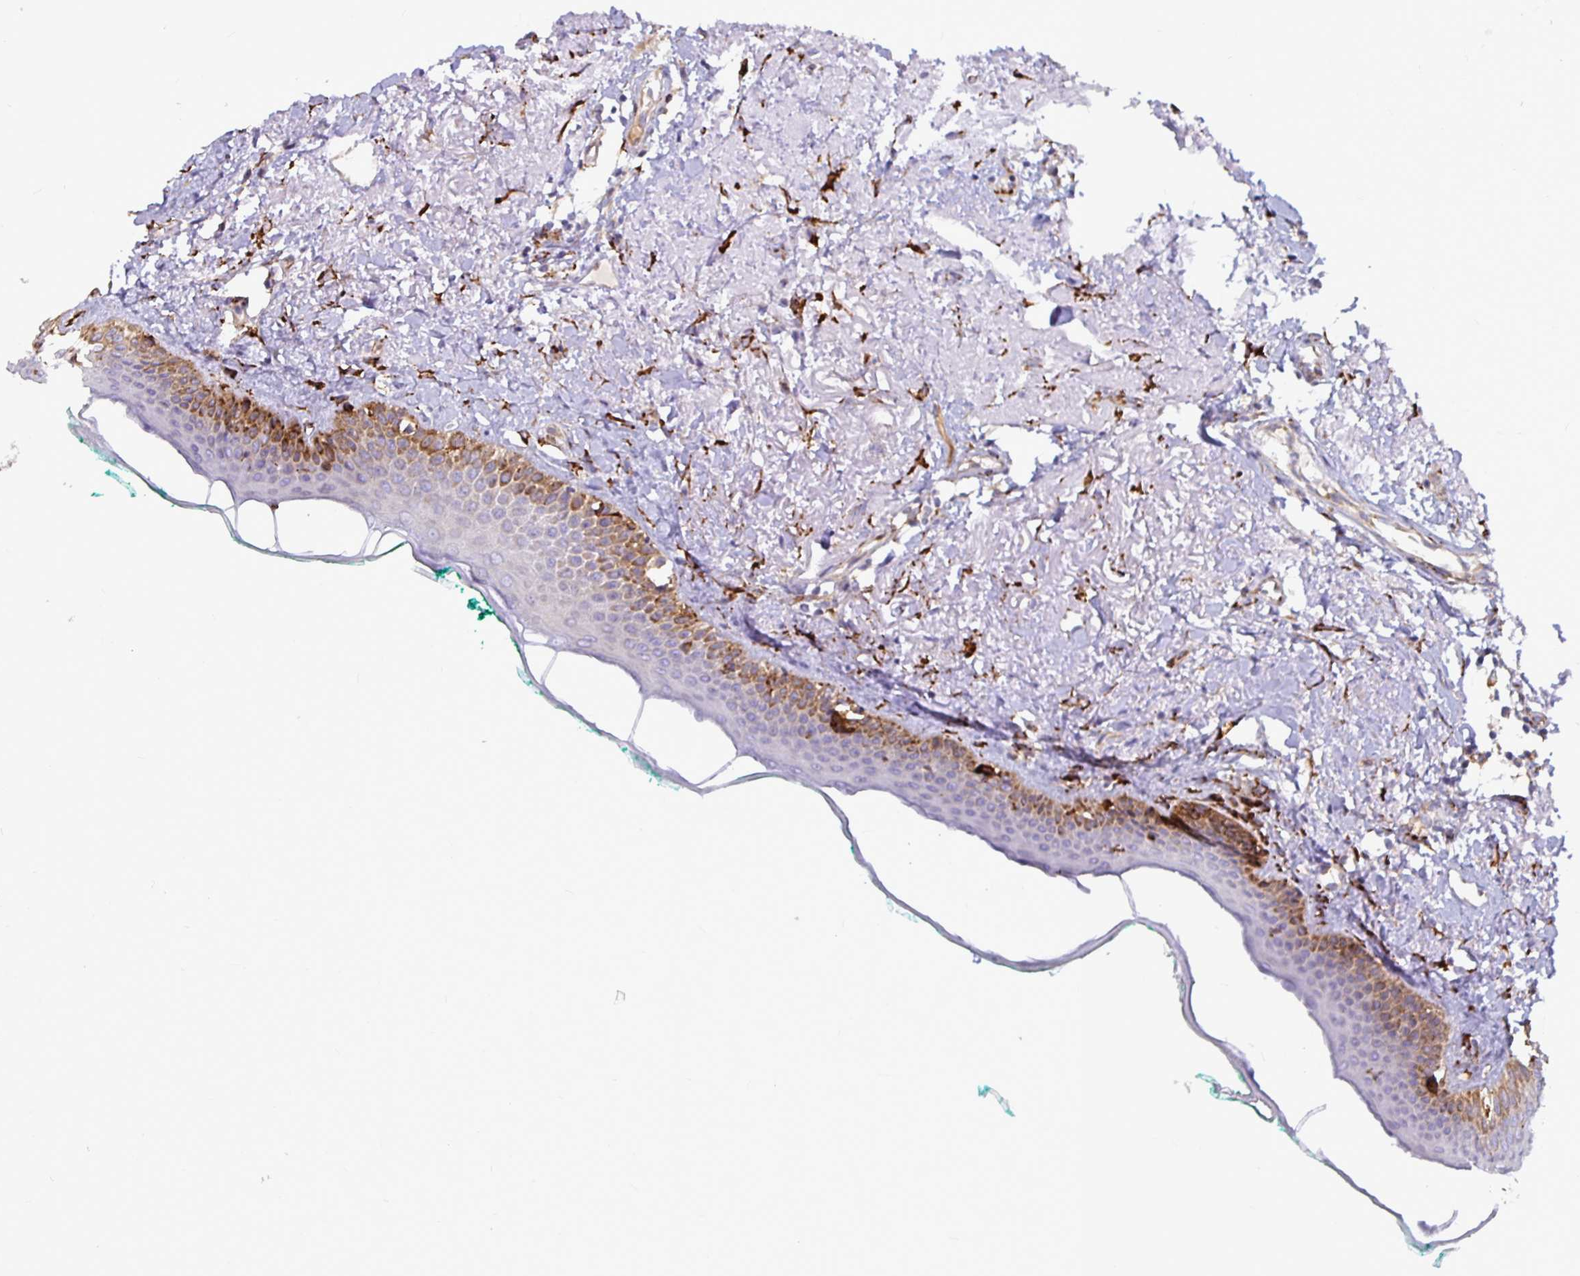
{"staining": {"intensity": "strong", "quantity": "<25%", "location": "cytoplasmic/membranous"}, "tissue": "oral mucosa", "cell_type": "Squamous epithelial cells", "image_type": "normal", "snomed": [{"axis": "morphology", "description": "Normal tissue, NOS"}, {"axis": "topography", "description": "Oral tissue"}], "caption": "Squamous epithelial cells reveal medium levels of strong cytoplasmic/membranous staining in about <25% of cells in normal oral mucosa.", "gene": "P4HA2", "patient": {"sex": "female", "age": 70}}